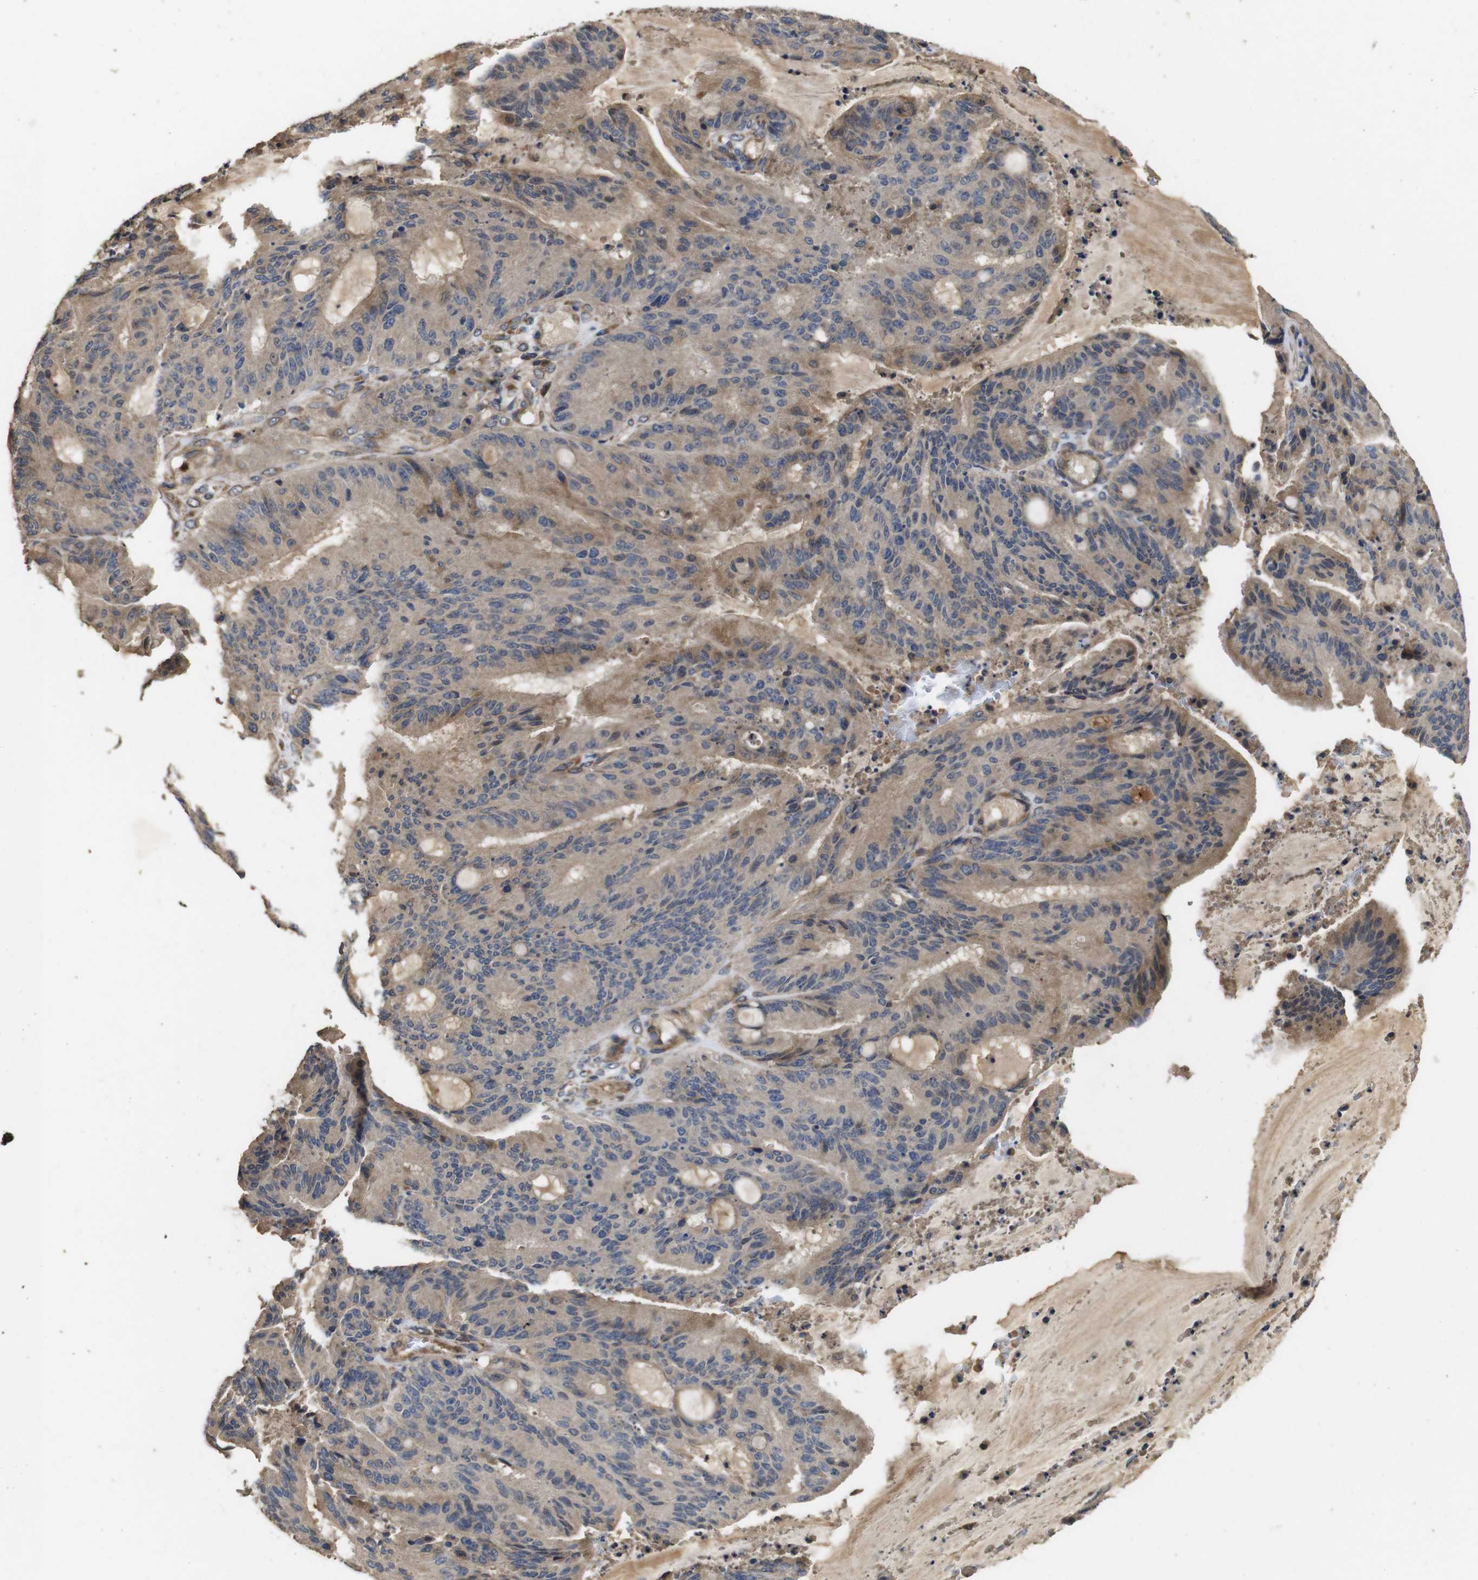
{"staining": {"intensity": "weak", "quantity": ">75%", "location": "cytoplasmic/membranous"}, "tissue": "liver cancer", "cell_type": "Tumor cells", "image_type": "cancer", "snomed": [{"axis": "morphology", "description": "Cholangiocarcinoma"}, {"axis": "topography", "description": "Liver"}], "caption": "Liver cancer tissue exhibits weak cytoplasmic/membranous expression in about >75% of tumor cells, visualized by immunohistochemistry. The staining was performed using DAB to visualize the protein expression in brown, while the nuclei were stained in blue with hematoxylin (Magnification: 20x).", "gene": "ARHGAP24", "patient": {"sex": "female", "age": 73}}